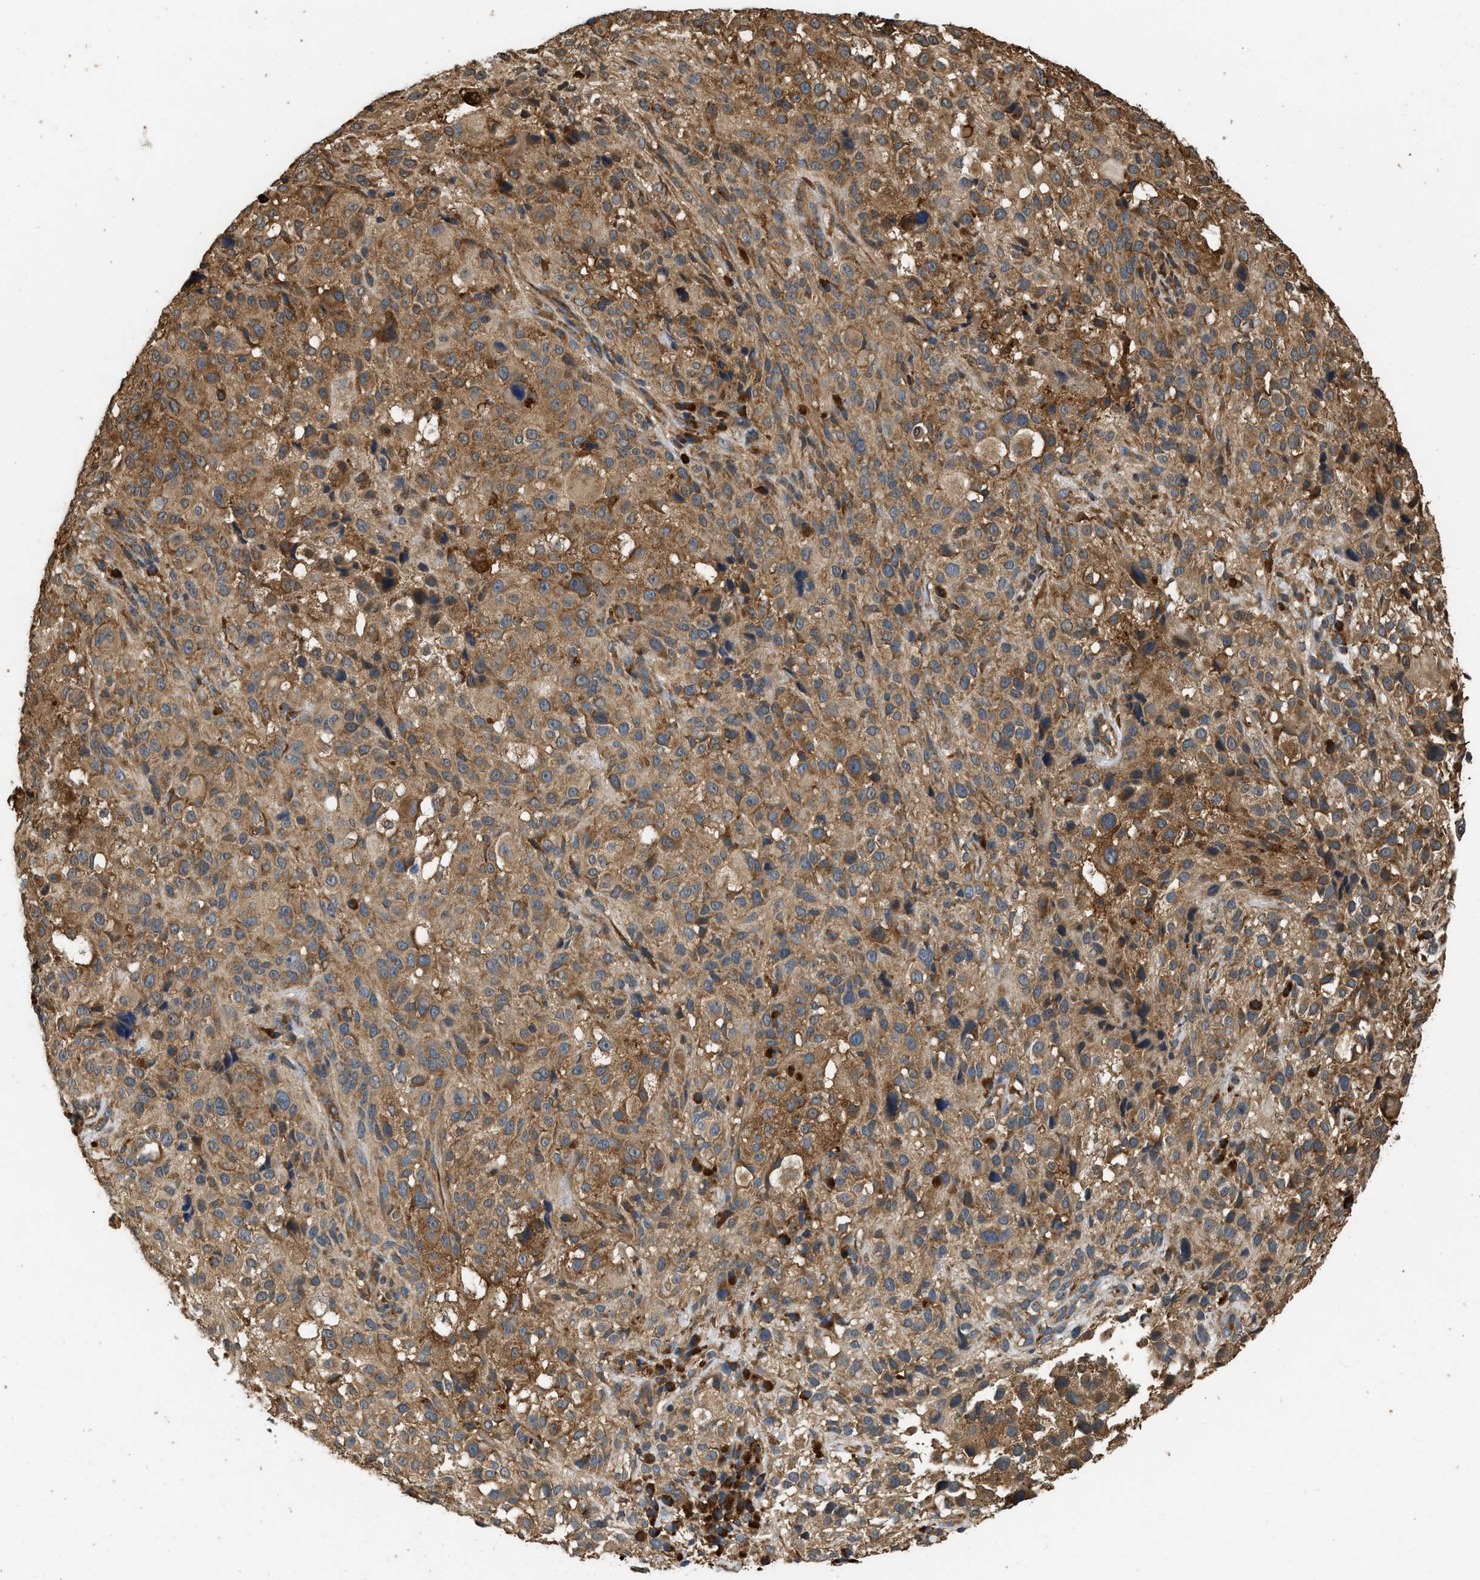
{"staining": {"intensity": "moderate", "quantity": ">75%", "location": "cytoplasmic/membranous"}, "tissue": "melanoma", "cell_type": "Tumor cells", "image_type": "cancer", "snomed": [{"axis": "morphology", "description": "Necrosis, NOS"}, {"axis": "morphology", "description": "Malignant melanoma, NOS"}, {"axis": "topography", "description": "Skin"}], "caption": "Moderate cytoplasmic/membranous protein positivity is seen in about >75% of tumor cells in melanoma.", "gene": "SLC36A4", "patient": {"sex": "female", "age": 87}}